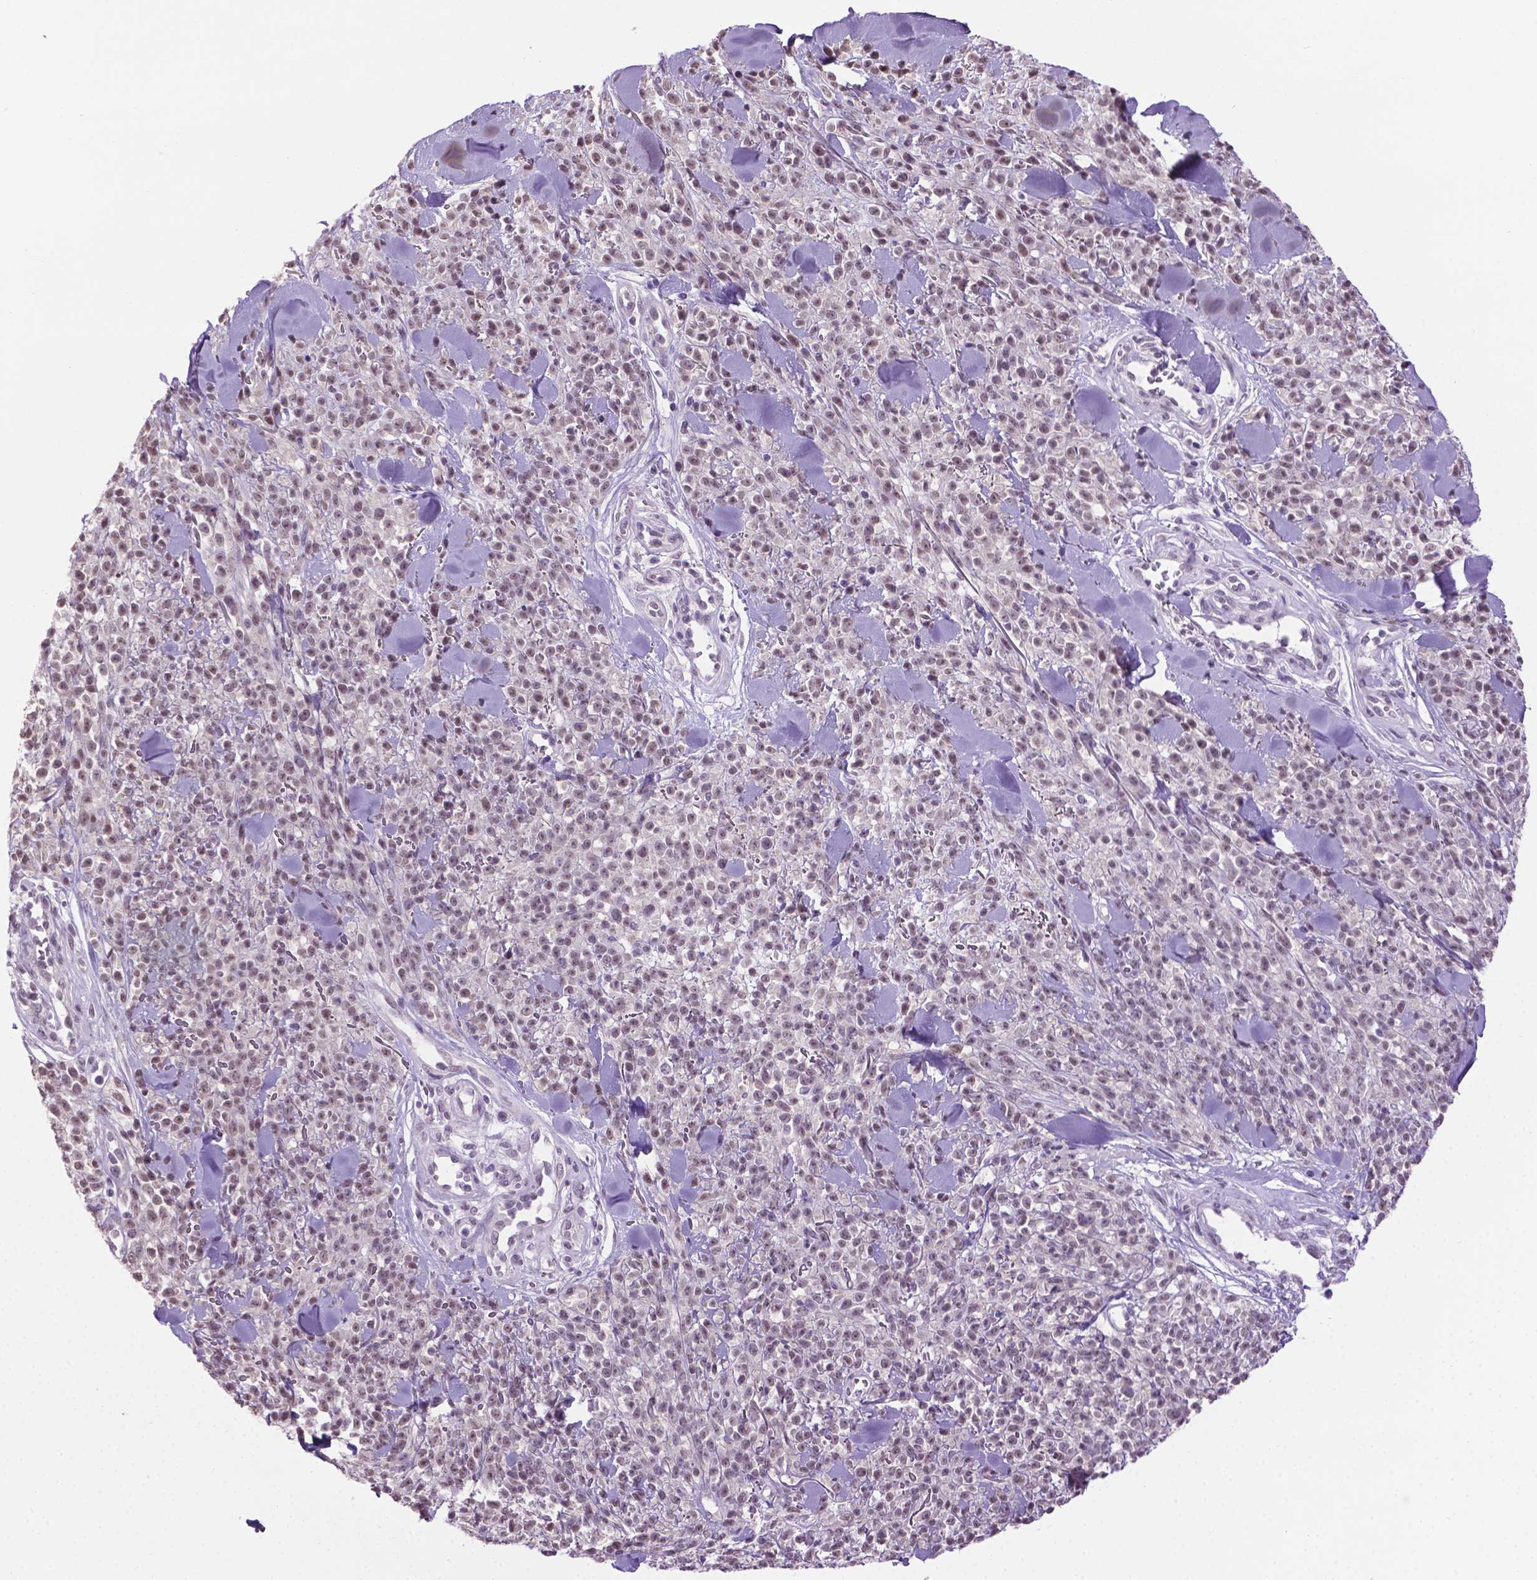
{"staining": {"intensity": "weak", "quantity": ">75%", "location": "nuclear"}, "tissue": "melanoma", "cell_type": "Tumor cells", "image_type": "cancer", "snomed": [{"axis": "morphology", "description": "Malignant melanoma, NOS"}, {"axis": "topography", "description": "Skin"}, {"axis": "topography", "description": "Skin of trunk"}], "caption": "Melanoma stained with a protein marker displays weak staining in tumor cells.", "gene": "ABI2", "patient": {"sex": "male", "age": 74}}